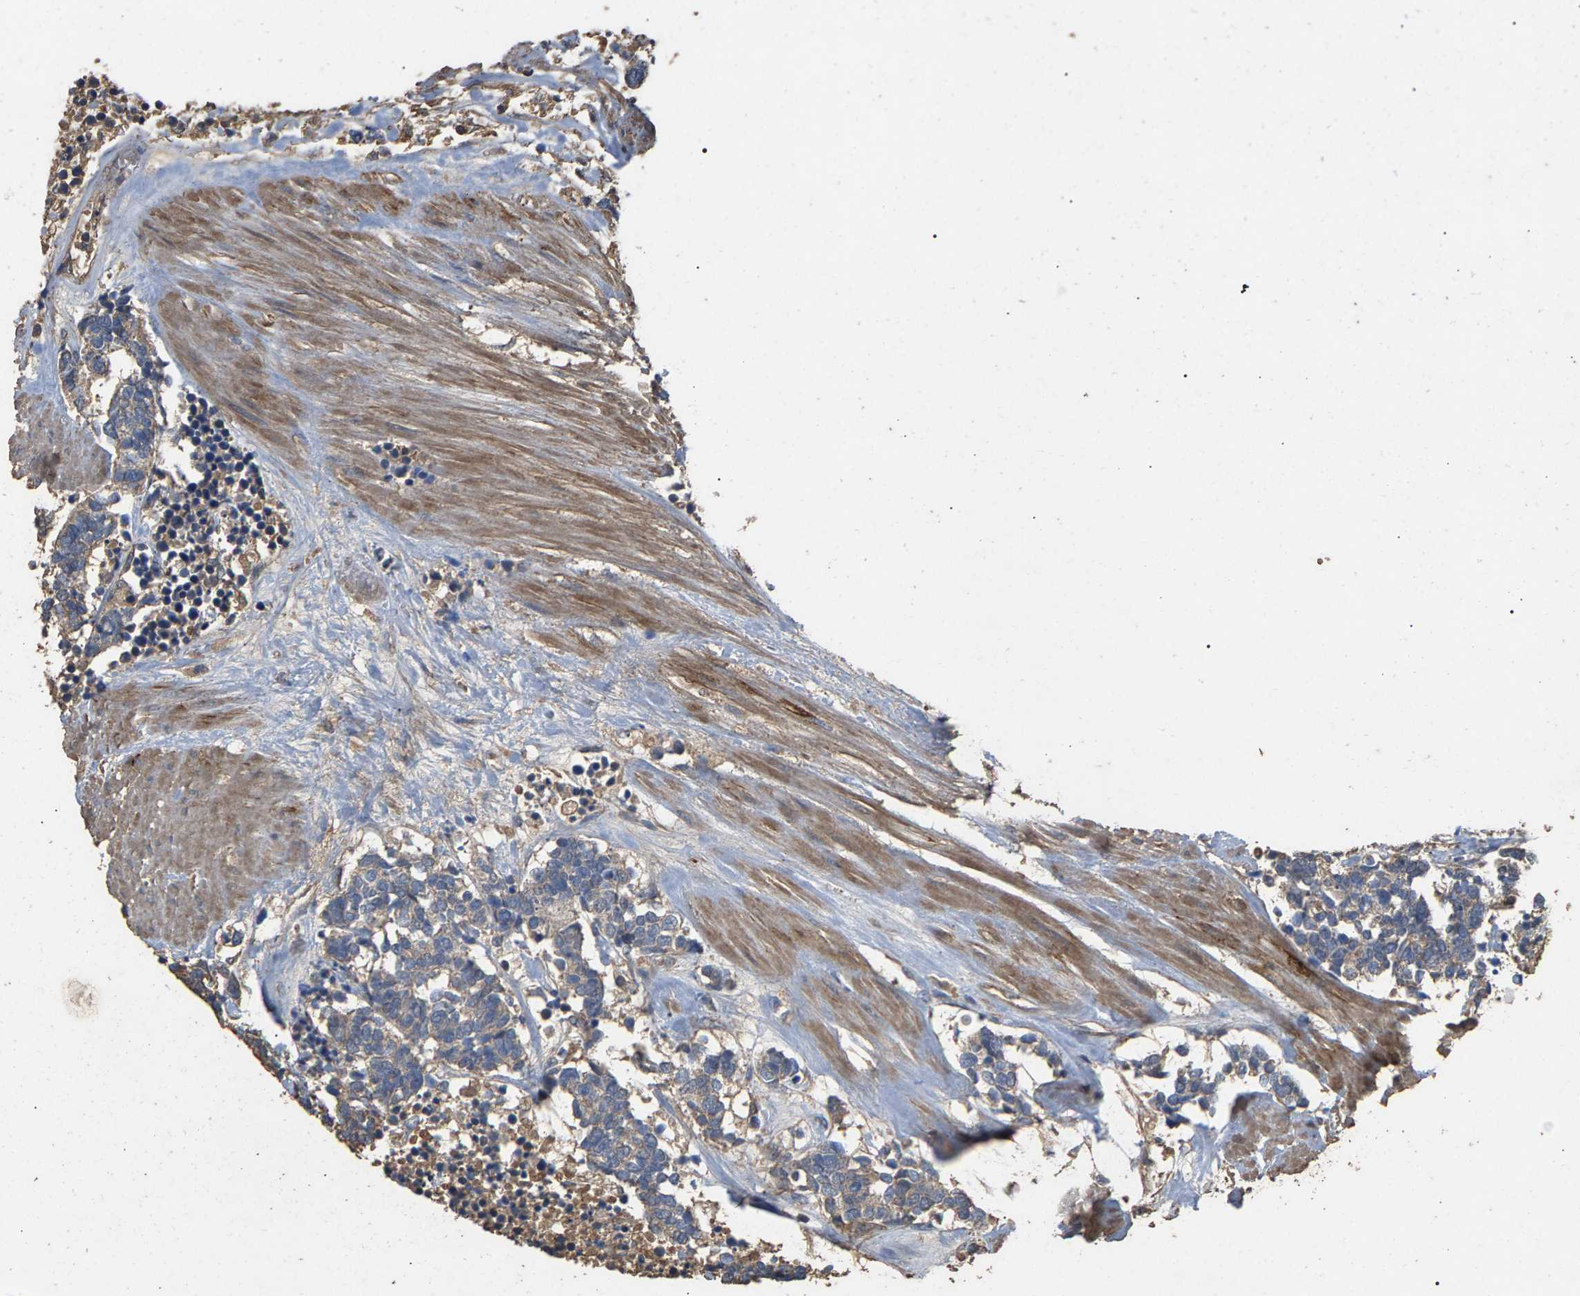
{"staining": {"intensity": "negative", "quantity": "none", "location": "none"}, "tissue": "carcinoid", "cell_type": "Tumor cells", "image_type": "cancer", "snomed": [{"axis": "morphology", "description": "Carcinoma, NOS"}, {"axis": "morphology", "description": "Carcinoid, malignant, NOS"}, {"axis": "topography", "description": "Urinary bladder"}], "caption": "This micrograph is of carcinoma stained with IHC to label a protein in brown with the nuclei are counter-stained blue. There is no positivity in tumor cells.", "gene": "HTRA3", "patient": {"sex": "male", "age": 57}}